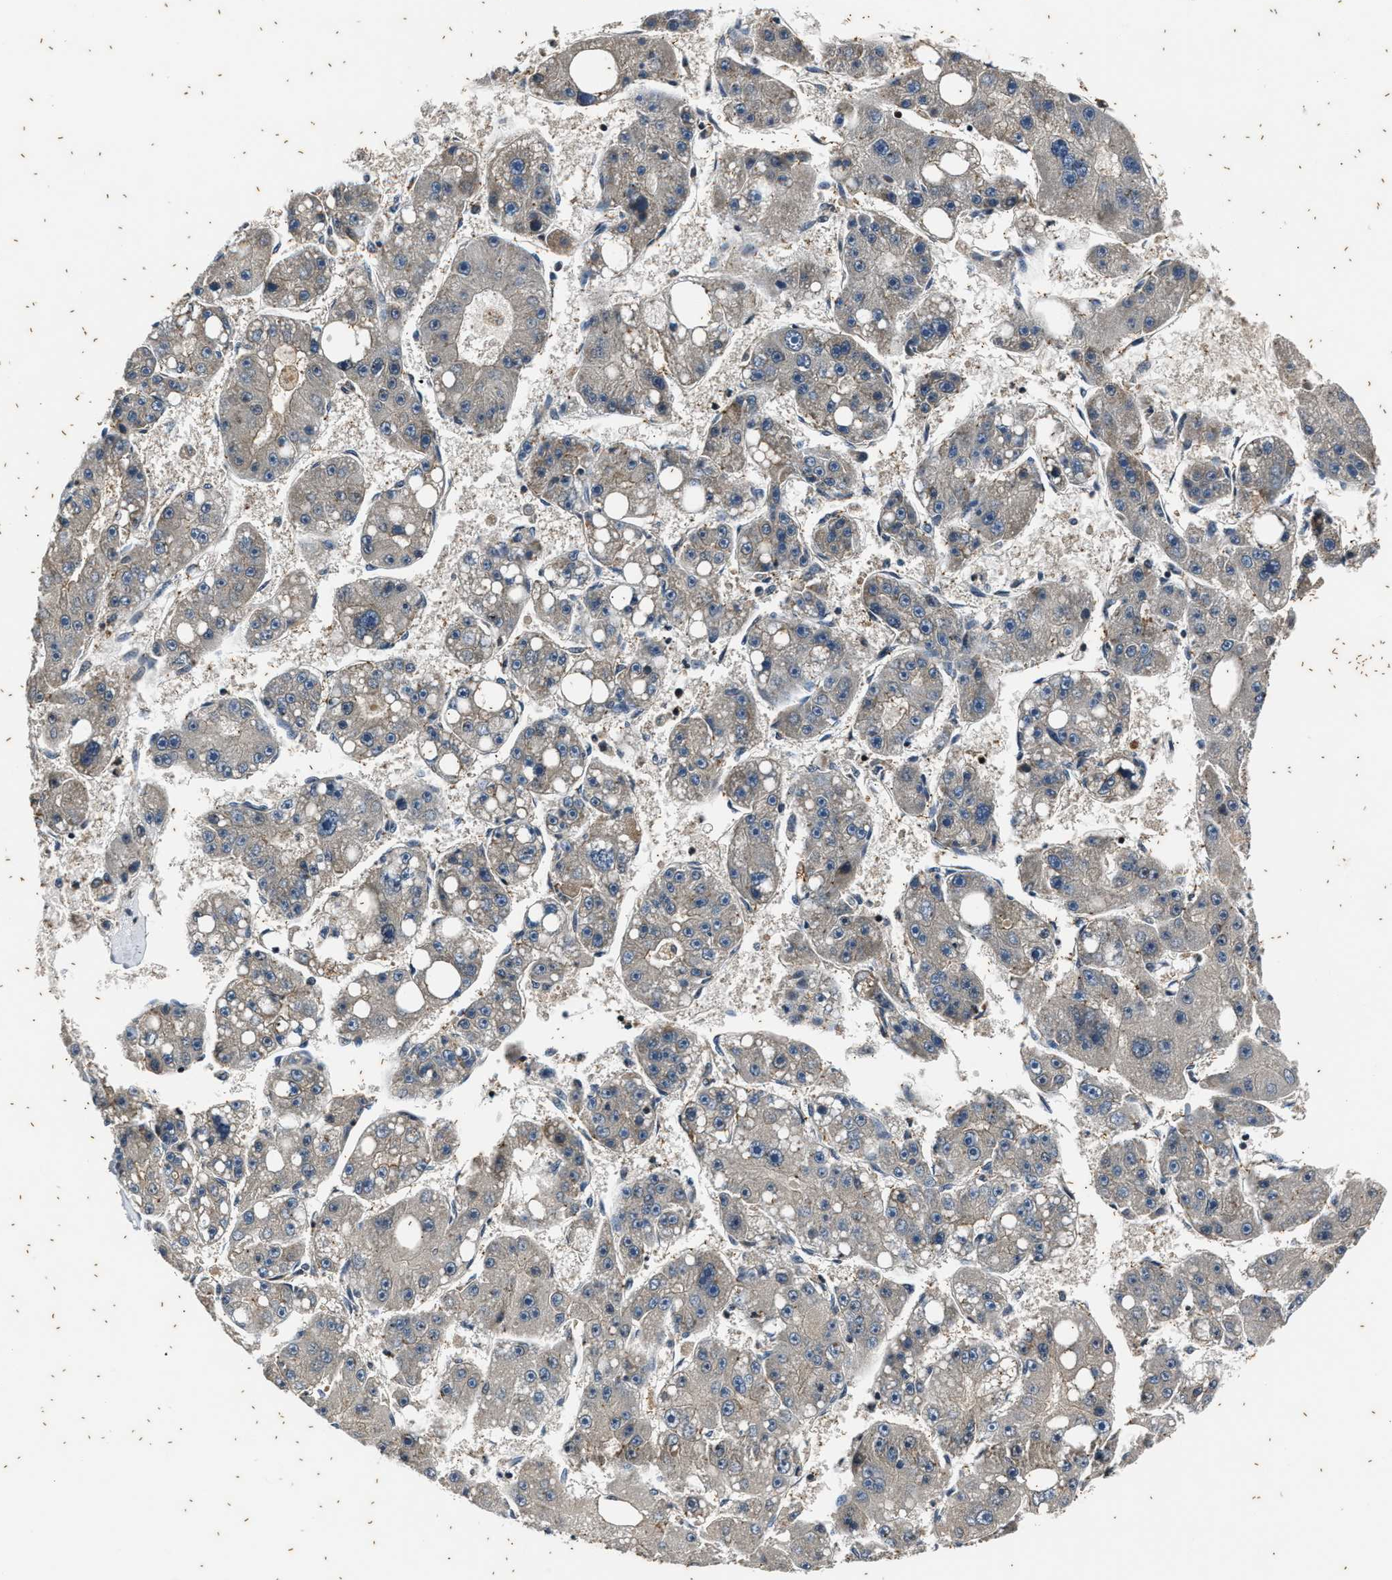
{"staining": {"intensity": "weak", "quantity": "<25%", "location": "cytoplasmic/membranous"}, "tissue": "liver cancer", "cell_type": "Tumor cells", "image_type": "cancer", "snomed": [{"axis": "morphology", "description": "Carcinoma, Hepatocellular, NOS"}, {"axis": "topography", "description": "Liver"}], "caption": "Immunohistochemical staining of liver cancer exhibits no significant staining in tumor cells. The staining was performed using DAB (3,3'-diaminobenzidine) to visualize the protein expression in brown, while the nuclei were stained in blue with hematoxylin (Magnification: 20x).", "gene": "PTPN7", "patient": {"sex": "female", "age": 61}}